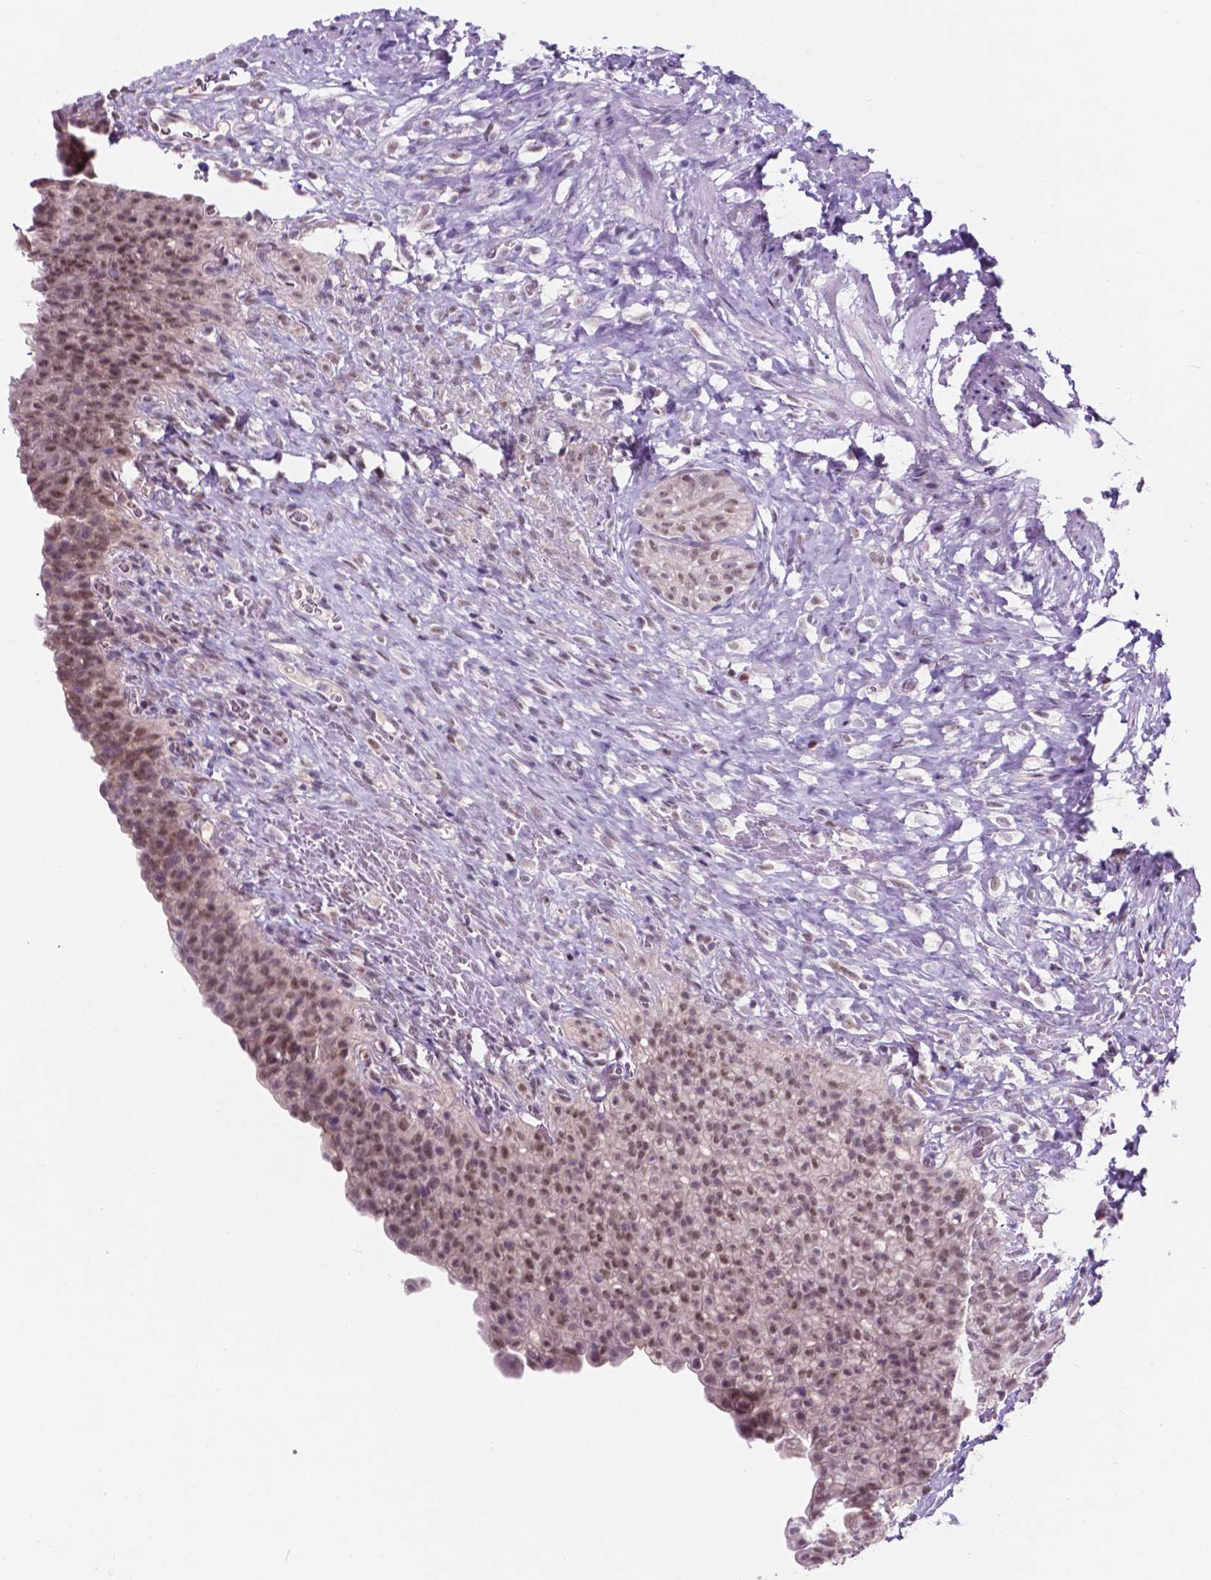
{"staining": {"intensity": "weak", "quantity": "25%-75%", "location": "nuclear"}, "tissue": "urinary bladder", "cell_type": "Urothelial cells", "image_type": "normal", "snomed": [{"axis": "morphology", "description": "Normal tissue, NOS"}, {"axis": "topography", "description": "Urinary bladder"}, {"axis": "topography", "description": "Prostate"}], "caption": "Immunohistochemical staining of benign human urinary bladder reveals weak nuclear protein positivity in approximately 25%-75% of urothelial cells. (DAB IHC with brightfield microscopy, high magnification).", "gene": "FAM50B", "patient": {"sex": "male", "age": 76}}